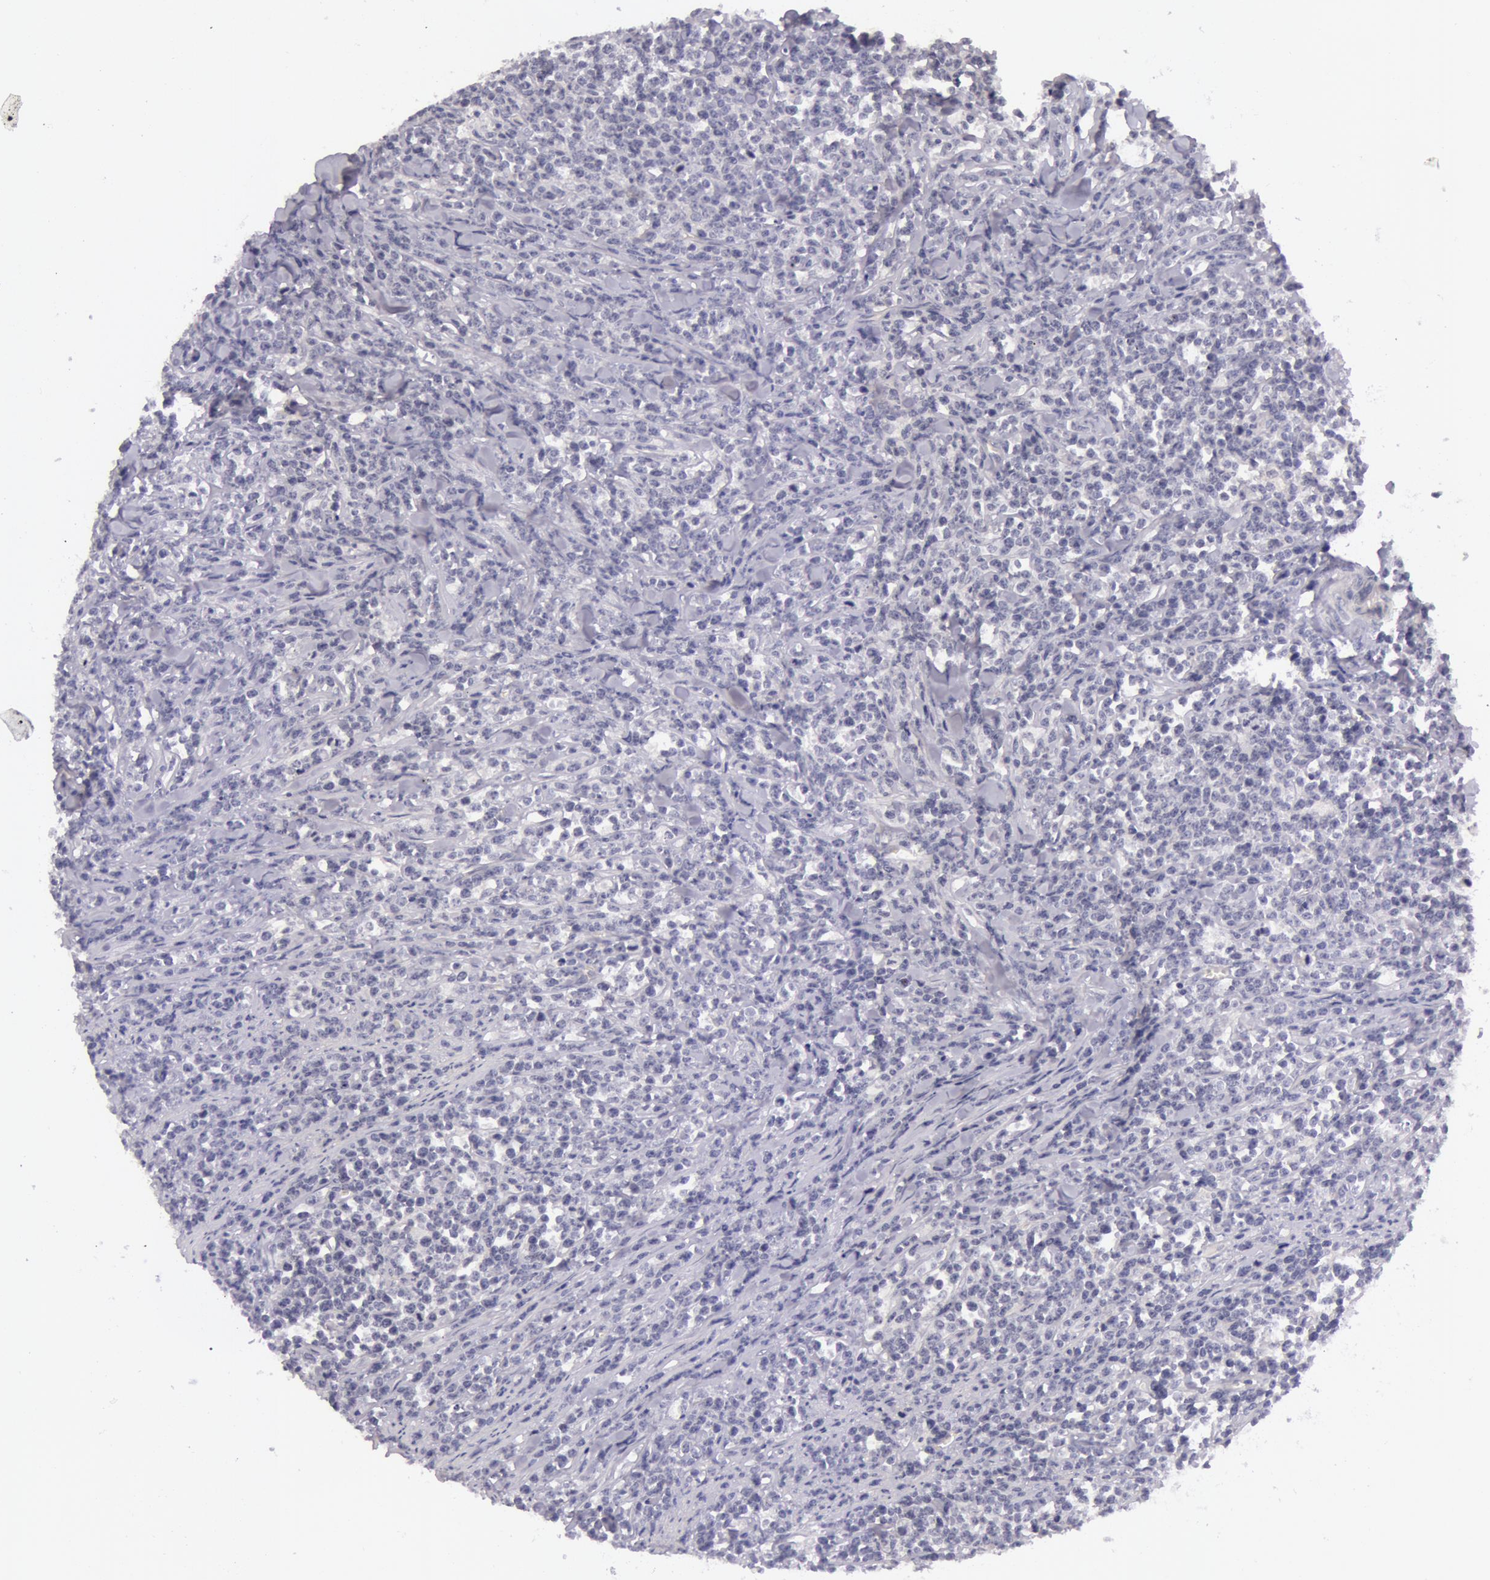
{"staining": {"intensity": "negative", "quantity": "none", "location": "none"}, "tissue": "lymphoma", "cell_type": "Tumor cells", "image_type": "cancer", "snomed": [{"axis": "morphology", "description": "Malignant lymphoma, non-Hodgkin's type, High grade"}, {"axis": "topography", "description": "Small intestine"}, {"axis": "topography", "description": "Colon"}], "caption": "High power microscopy image of an IHC micrograph of lymphoma, revealing no significant positivity in tumor cells.", "gene": "RBMY1F", "patient": {"sex": "male", "age": 8}}